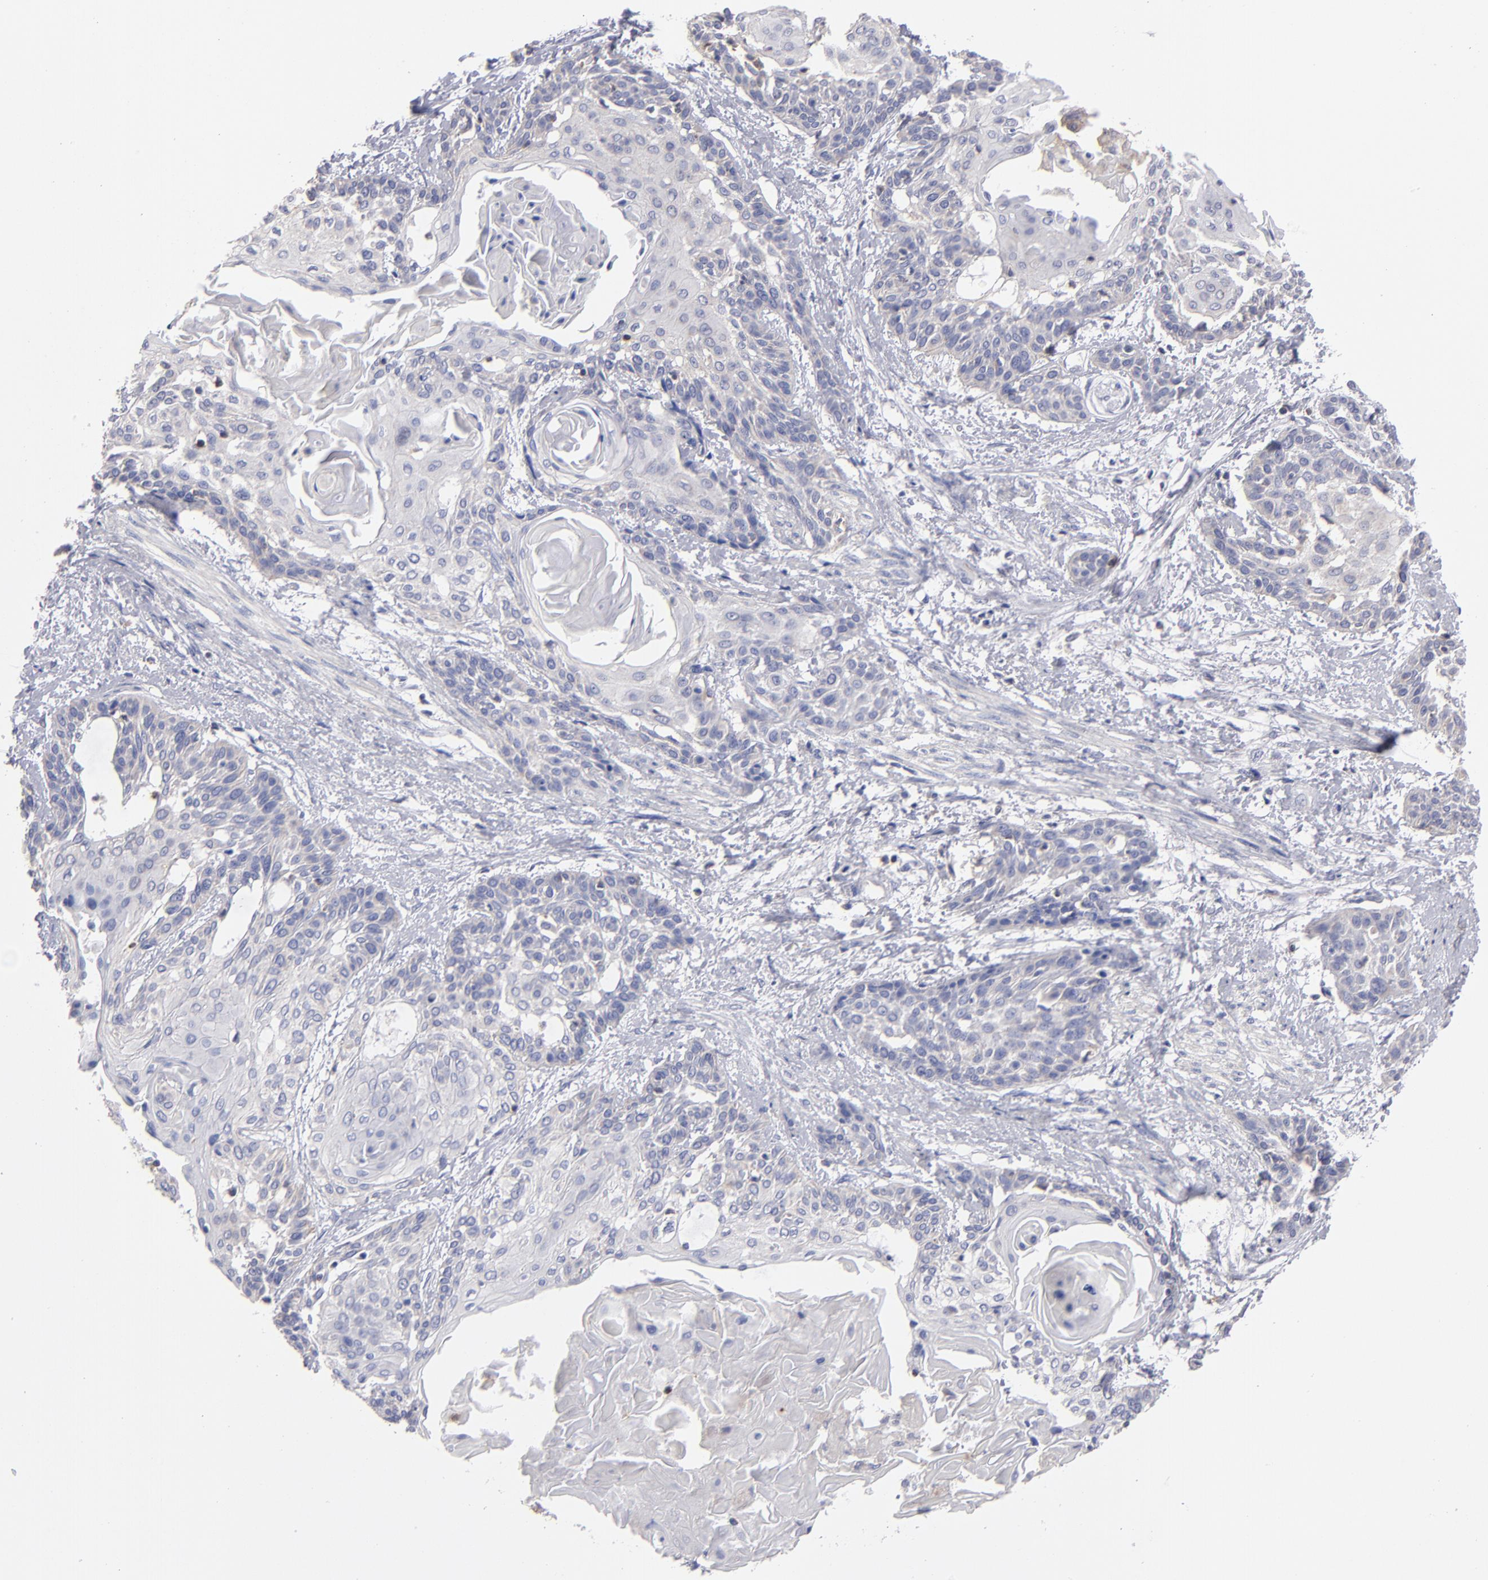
{"staining": {"intensity": "weak", "quantity": "25%-75%", "location": "cytoplasmic/membranous"}, "tissue": "cervical cancer", "cell_type": "Tumor cells", "image_type": "cancer", "snomed": [{"axis": "morphology", "description": "Squamous cell carcinoma, NOS"}, {"axis": "topography", "description": "Cervix"}], "caption": "Brown immunohistochemical staining in human cervical squamous cell carcinoma shows weak cytoplasmic/membranous expression in approximately 25%-75% of tumor cells.", "gene": "FGR", "patient": {"sex": "female", "age": 57}}